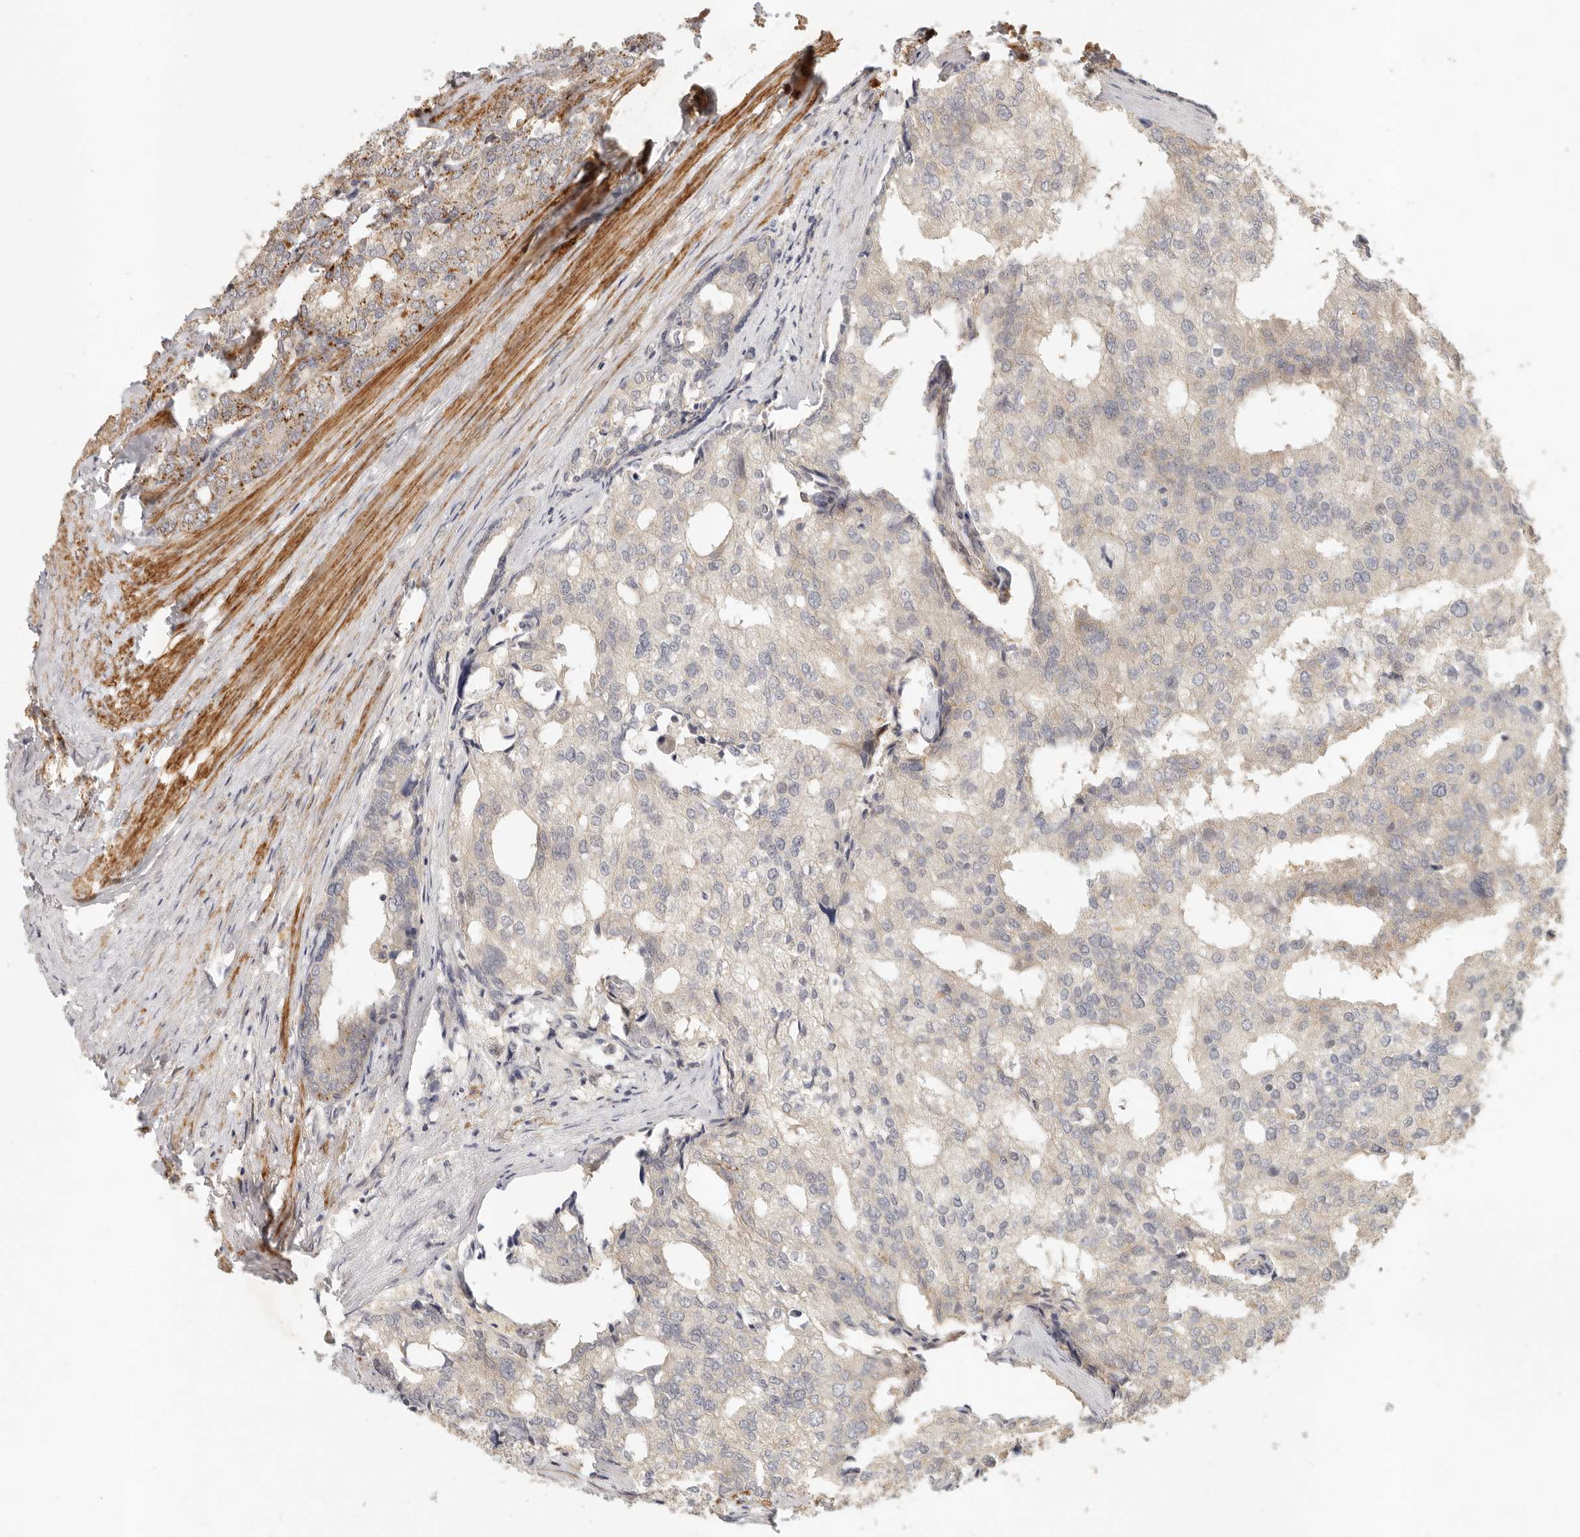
{"staining": {"intensity": "moderate", "quantity": "25%-75%", "location": "cytoplasmic/membranous"}, "tissue": "prostate cancer", "cell_type": "Tumor cells", "image_type": "cancer", "snomed": [{"axis": "morphology", "description": "Adenocarcinoma, High grade"}, {"axis": "topography", "description": "Prostate"}], "caption": "Protein analysis of prostate high-grade adenocarcinoma tissue reveals moderate cytoplasmic/membranous staining in about 25%-75% of tumor cells.", "gene": "VIPR1", "patient": {"sex": "male", "age": 50}}